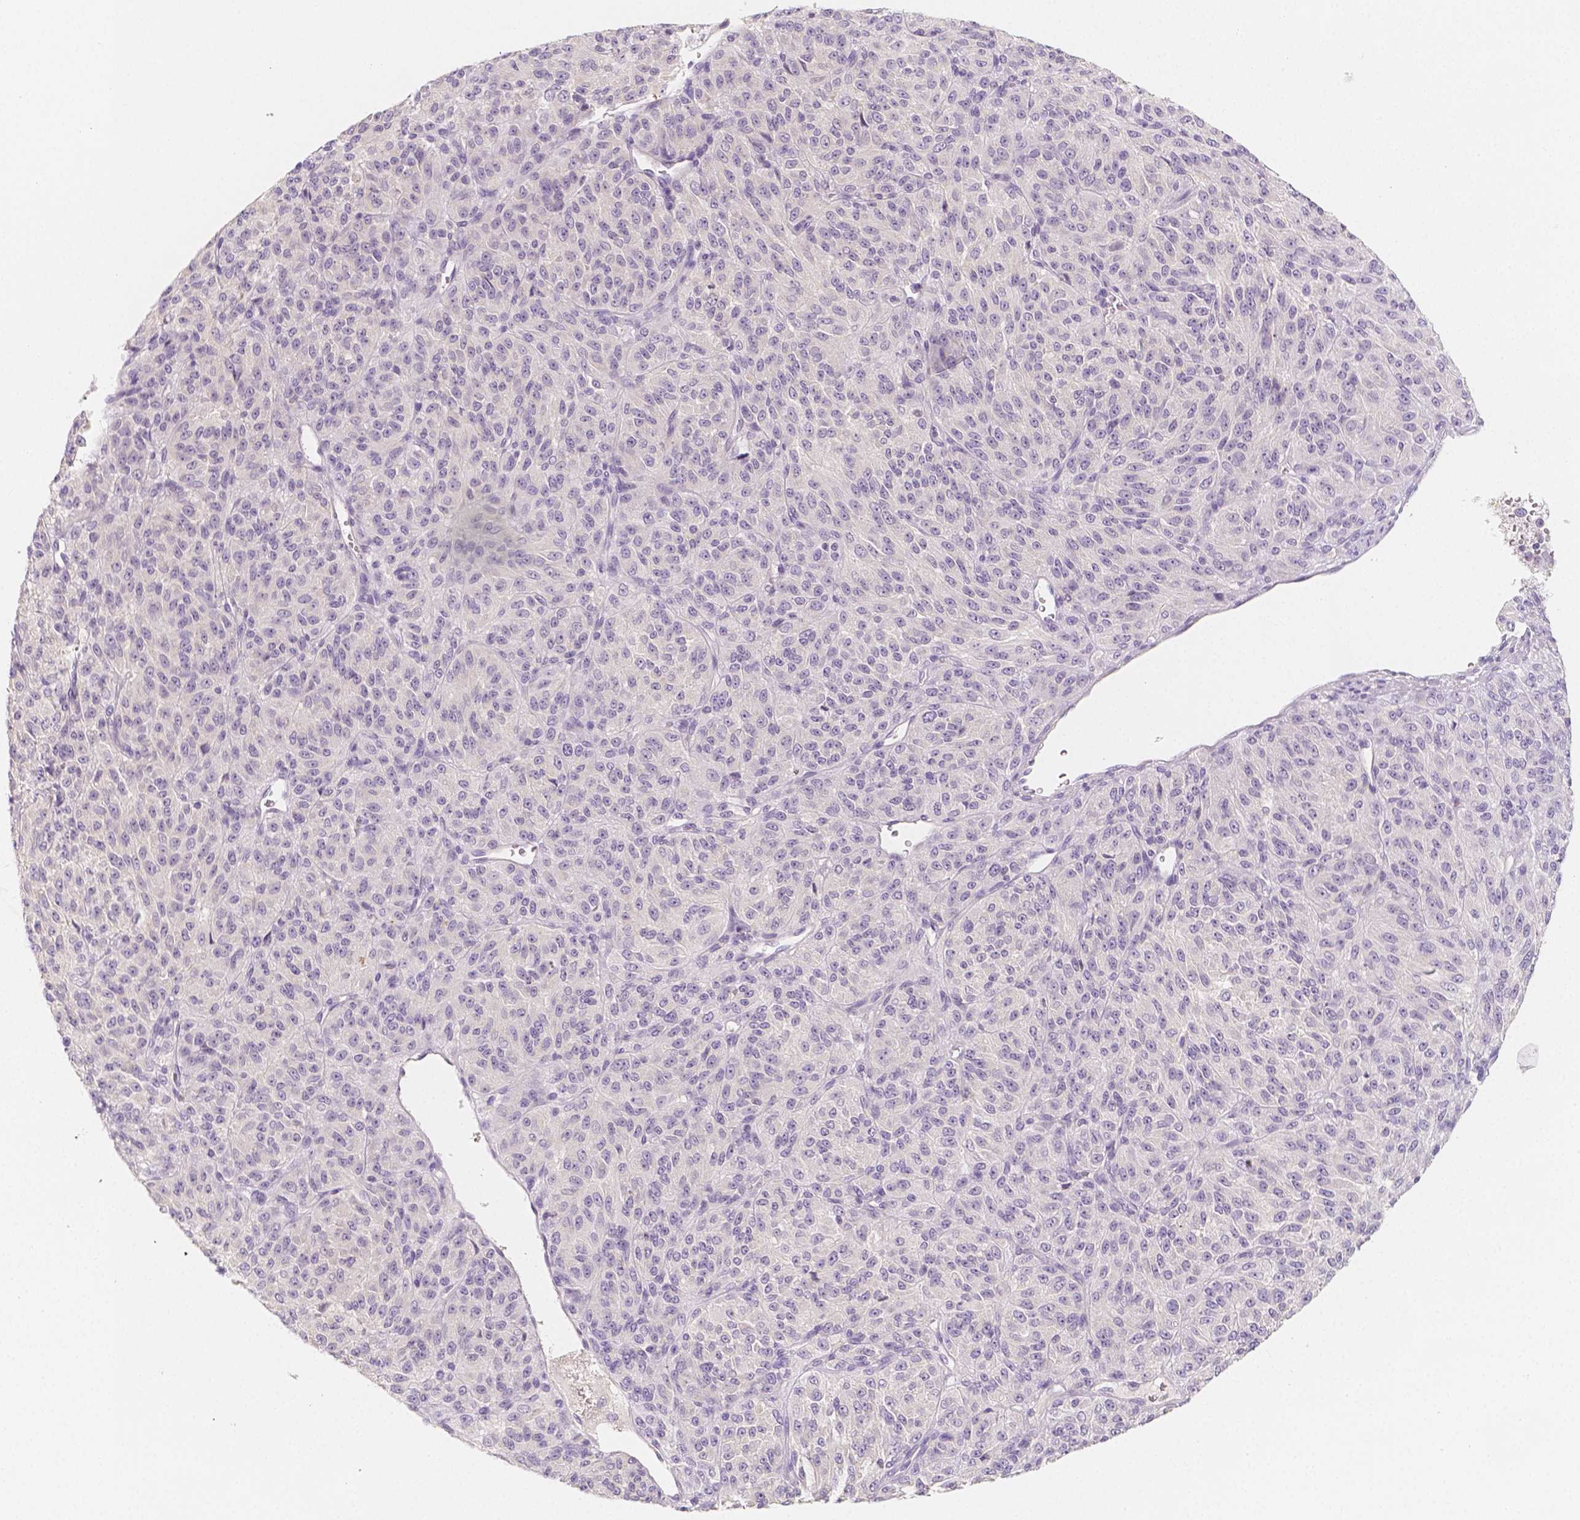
{"staining": {"intensity": "negative", "quantity": "none", "location": "none"}, "tissue": "melanoma", "cell_type": "Tumor cells", "image_type": "cancer", "snomed": [{"axis": "morphology", "description": "Malignant melanoma, Metastatic site"}, {"axis": "topography", "description": "Brain"}], "caption": "Human melanoma stained for a protein using immunohistochemistry reveals no staining in tumor cells.", "gene": "BATF", "patient": {"sex": "female", "age": 56}}